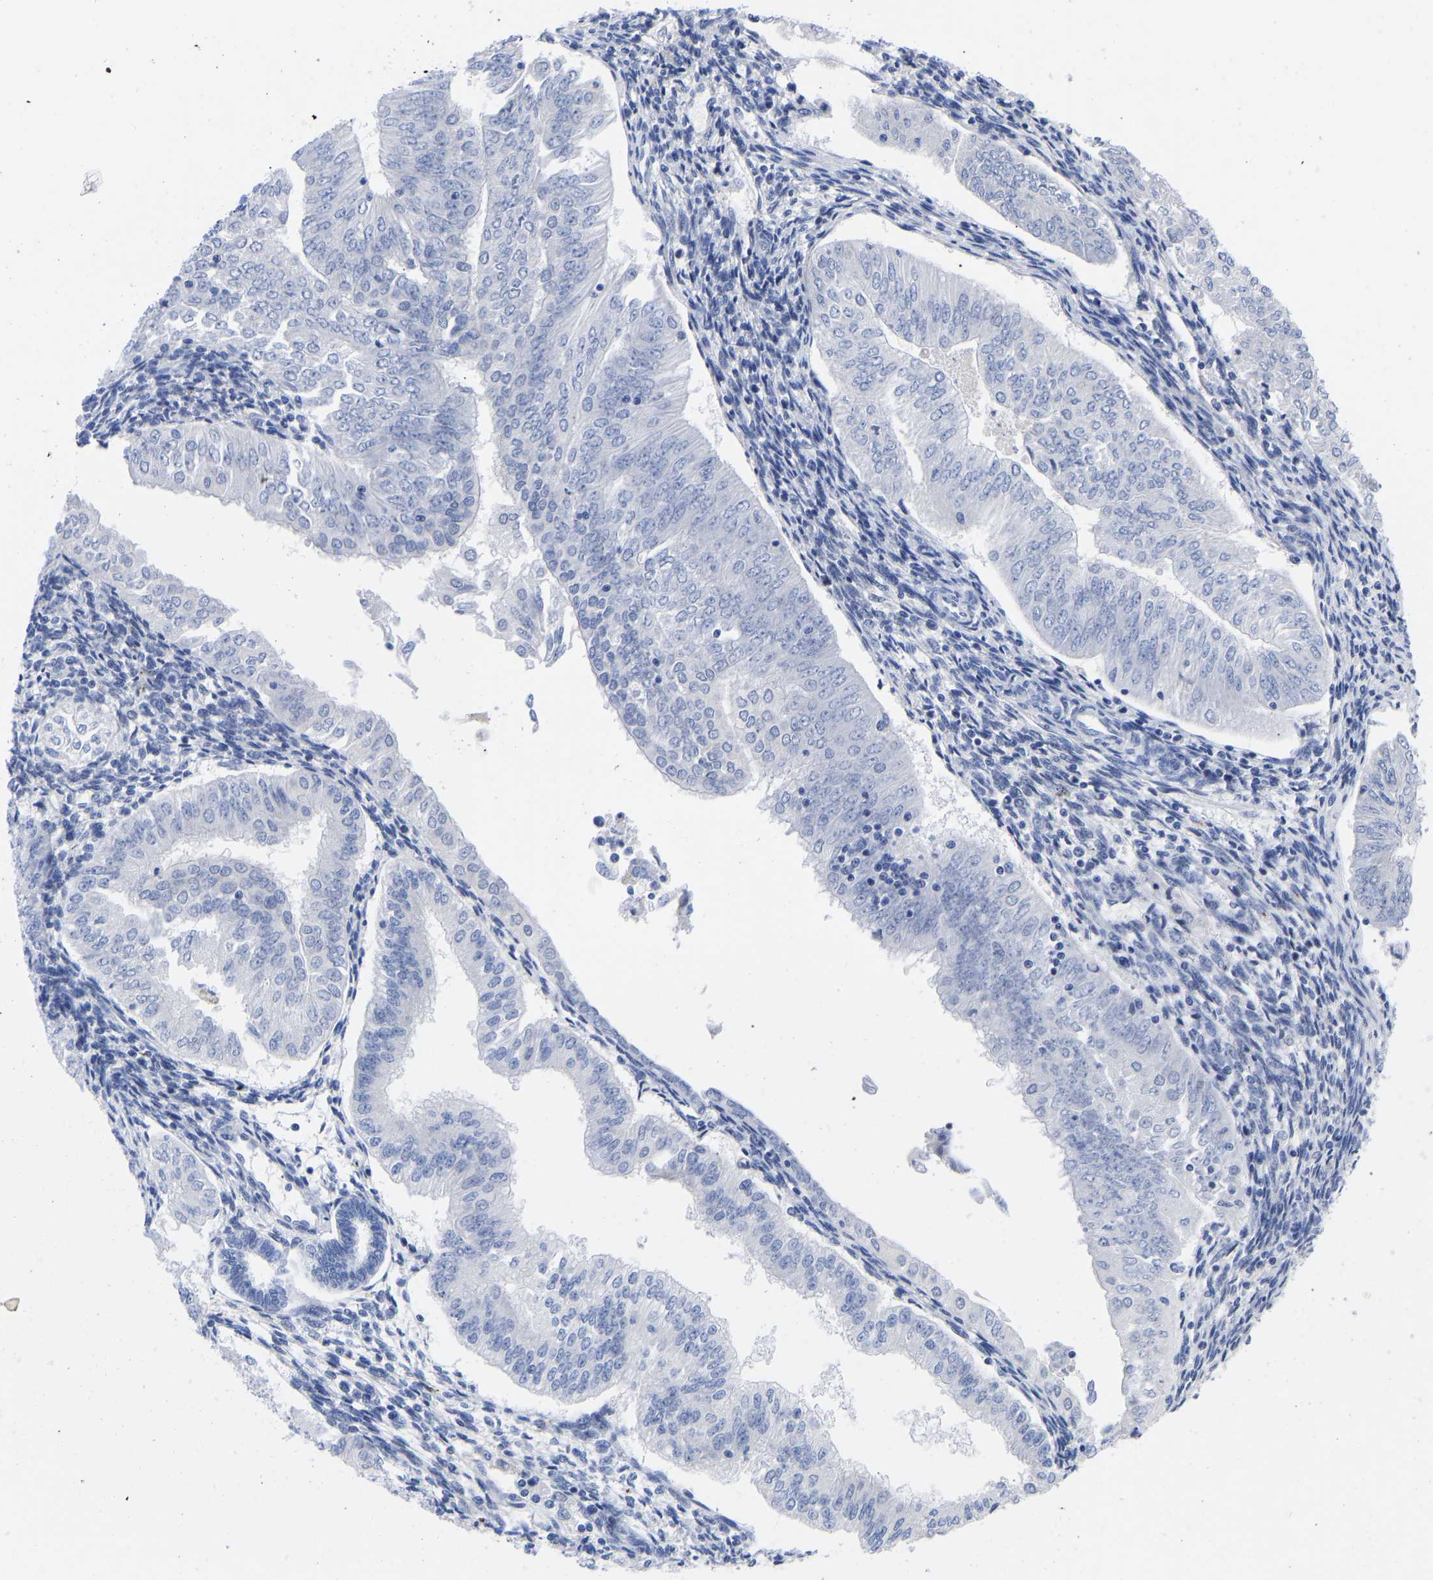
{"staining": {"intensity": "negative", "quantity": "none", "location": "none"}, "tissue": "endometrial cancer", "cell_type": "Tumor cells", "image_type": "cancer", "snomed": [{"axis": "morphology", "description": "Normal tissue, NOS"}, {"axis": "morphology", "description": "Adenocarcinoma, NOS"}, {"axis": "topography", "description": "Endometrium"}], "caption": "Human endometrial cancer (adenocarcinoma) stained for a protein using immunohistochemistry (IHC) exhibits no expression in tumor cells.", "gene": "GPA33", "patient": {"sex": "female", "age": 53}}